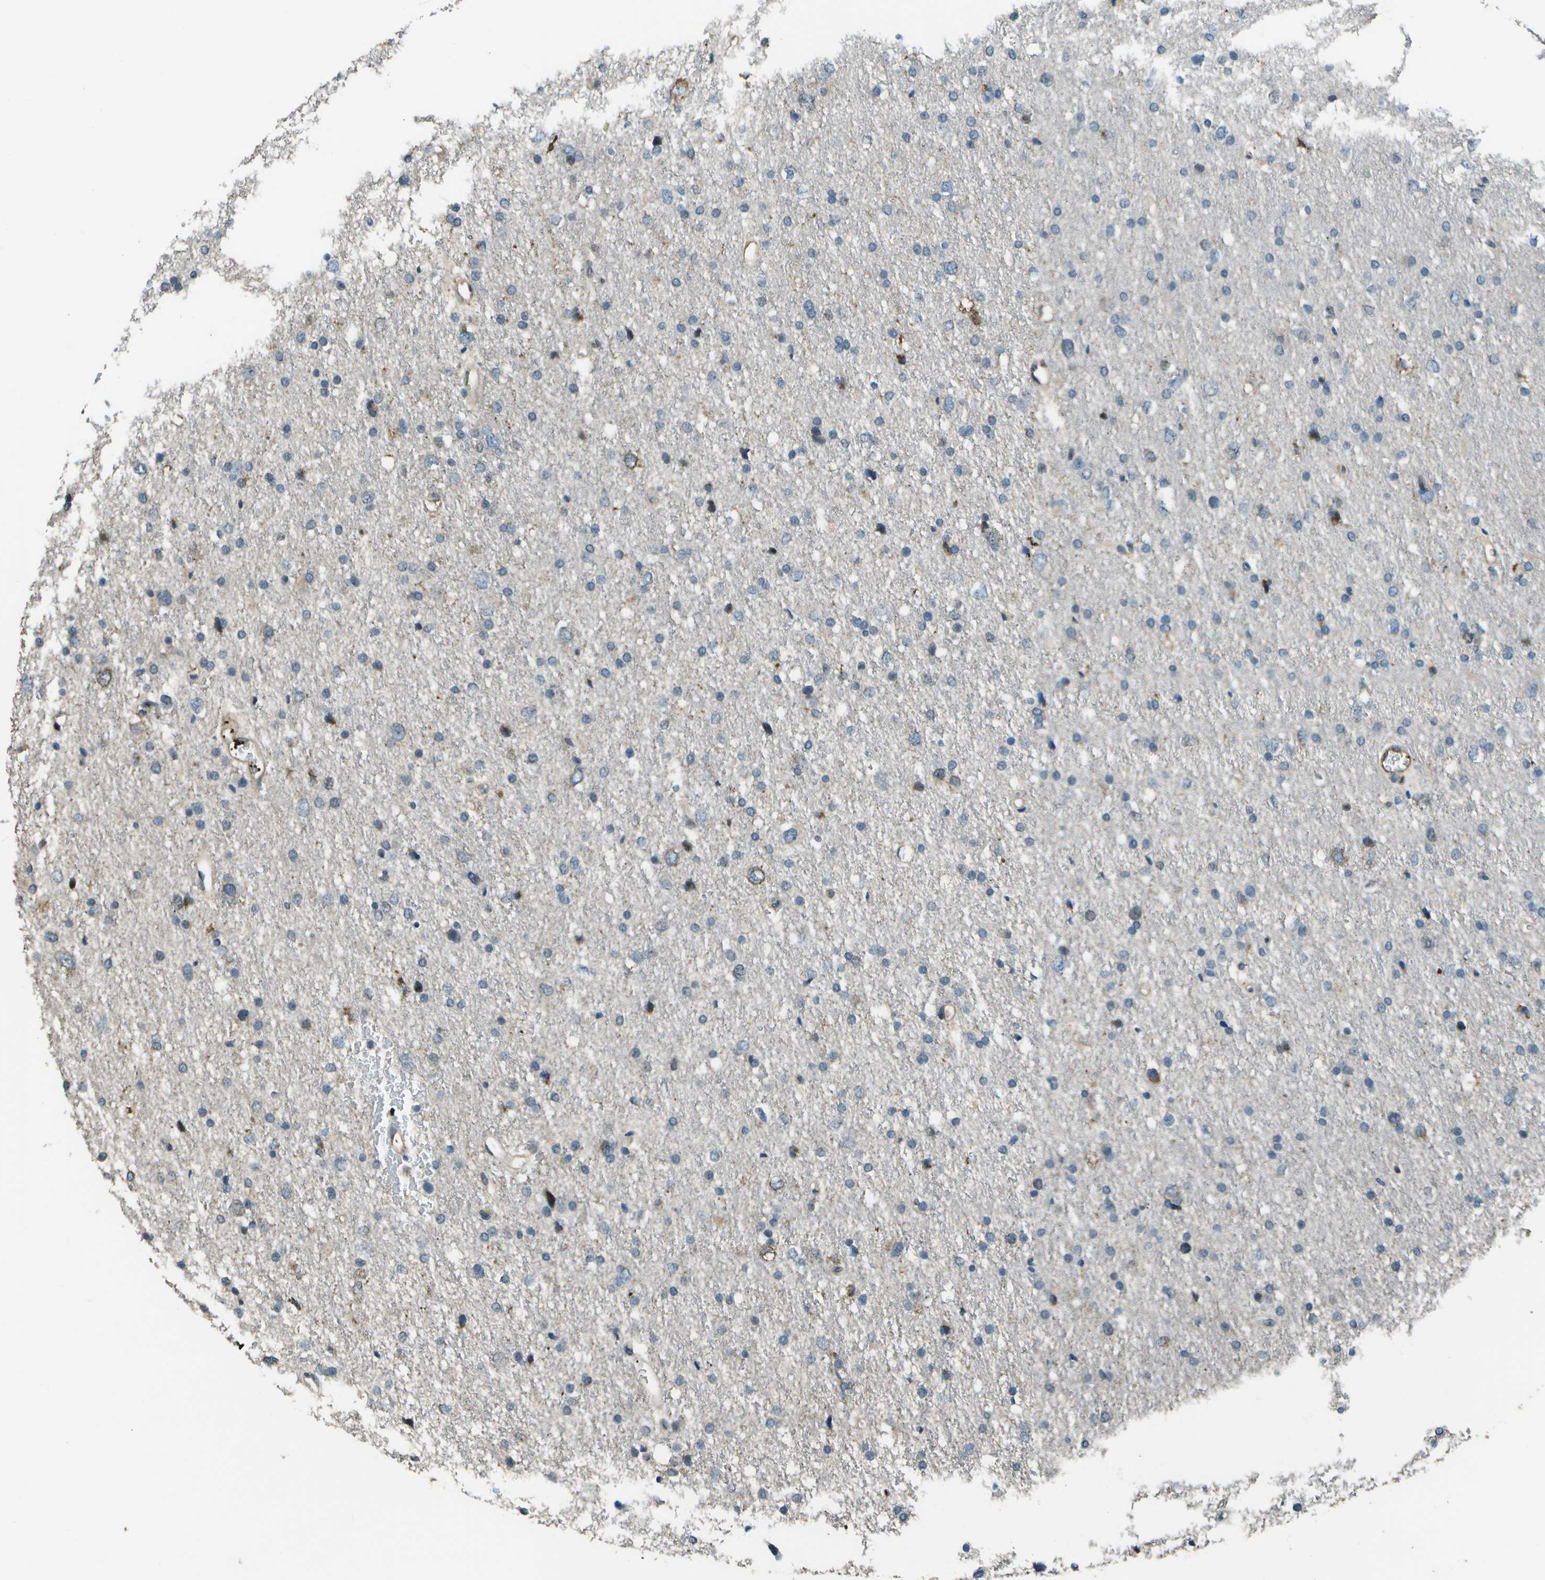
{"staining": {"intensity": "negative", "quantity": "none", "location": "none"}, "tissue": "glioma", "cell_type": "Tumor cells", "image_type": "cancer", "snomed": [{"axis": "morphology", "description": "Glioma, malignant, Low grade"}, {"axis": "topography", "description": "Brain"}], "caption": "High magnification brightfield microscopy of glioma stained with DAB (3,3'-diaminobenzidine) (brown) and counterstained with hematoxylin (blue): tumor cells show no significant positivity. (DAB immunohistochemistry (IHC) with hematoxylin counter stain).", "gene": "PDLIM1", "patient": {"sex": "female", "age": 37}}